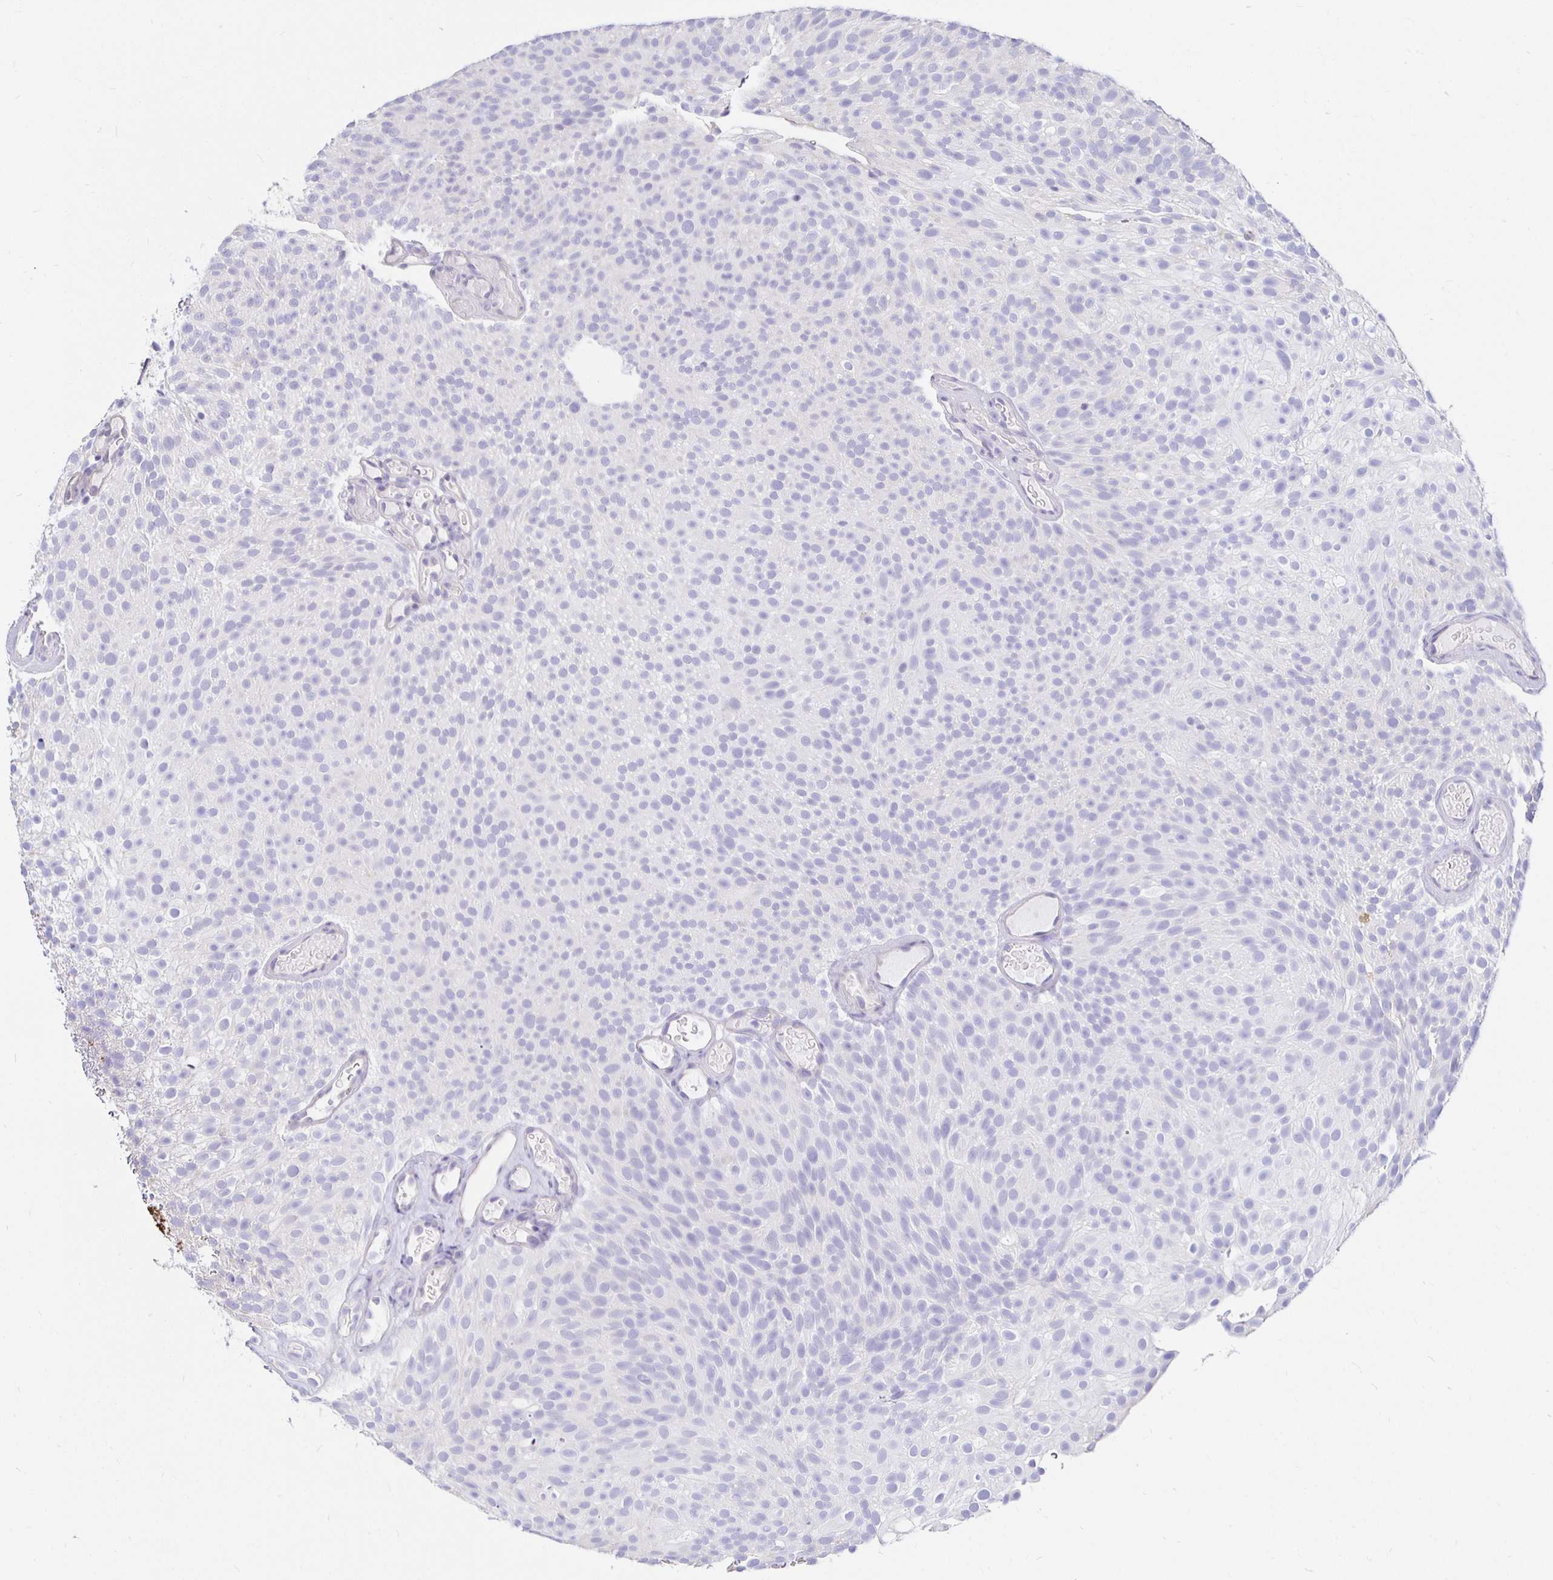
{"staining": {"intensity": "negative", "quantity": "none", "location": "none"}, "tissue": "urothelial cancer", "cell_type": "Tumor cells", "image_type": "cancer", "snomed": [{"axis": "morphology", "description": "Urothelial carcinoma, Low grade"}, {"axis": "topography", "description": "Urinary bladder"}], "caption": "Immunohistochemistry (IHC) histopathology image of human urothelial cancer stained for a protein (brown), which exhibits no positivity in tumor cells.", "gene": "UMOD", "patient": {"sex": "male", "age": 78}}